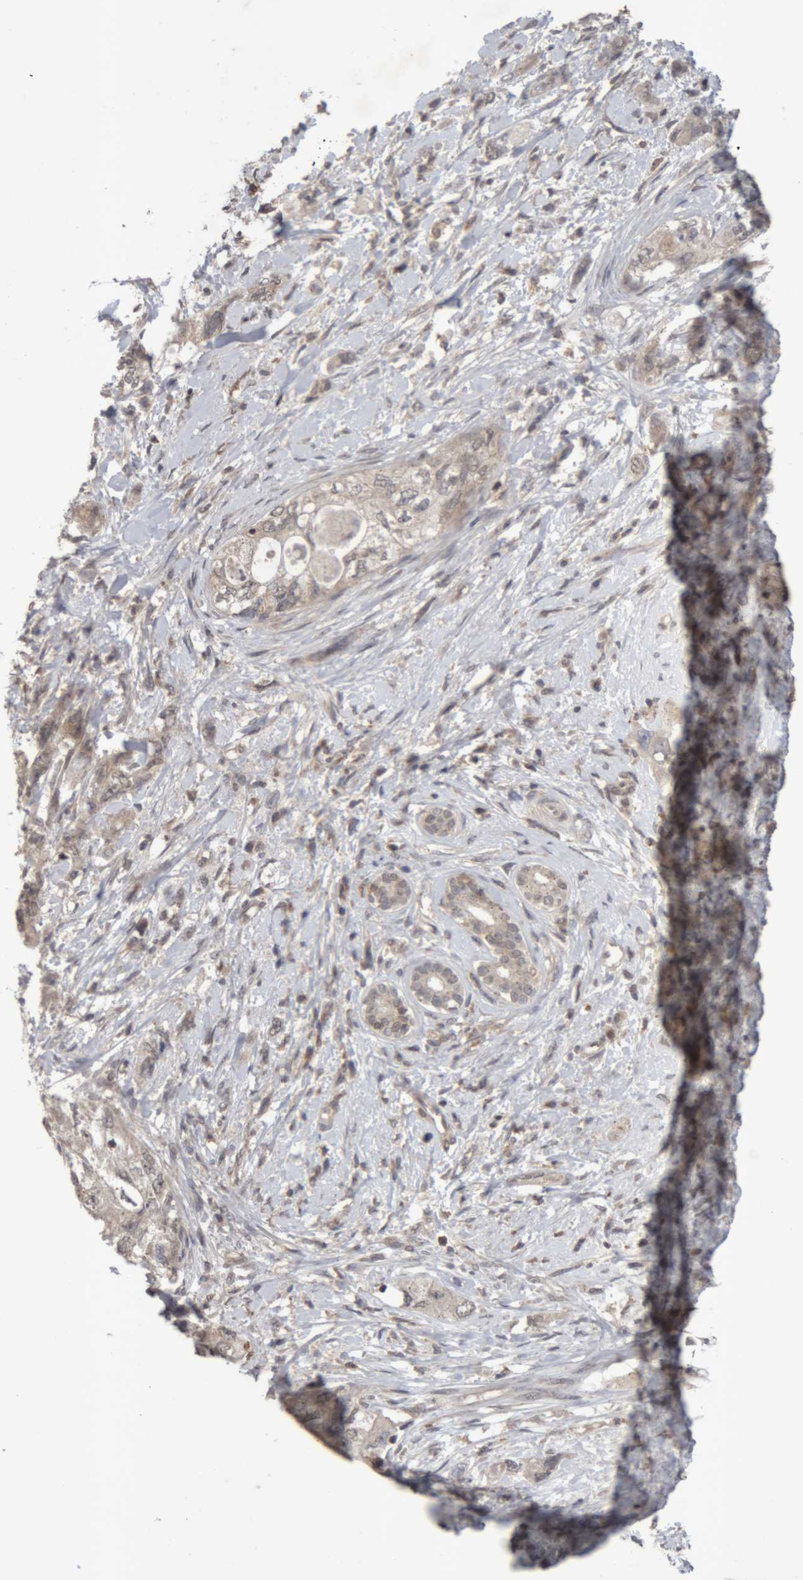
{"staining": {"intensity": "negative", "quantity": "none", "location": "none"}, "tissue": "pancreatic cancer", "cell_type": "Tumor cells", "image_type": "cancer", "snomed": [{"axis": "morphology", "description": "Adenocarcinoma, NOS"}, {"axis": "topography", "description": "Pancreas"}], "caption": "There is no significant expression in tumor cells of pancreatic adenocarcinoma.", "gene": "NFATC2", "patient": {"sex": "female", "age": 73}}